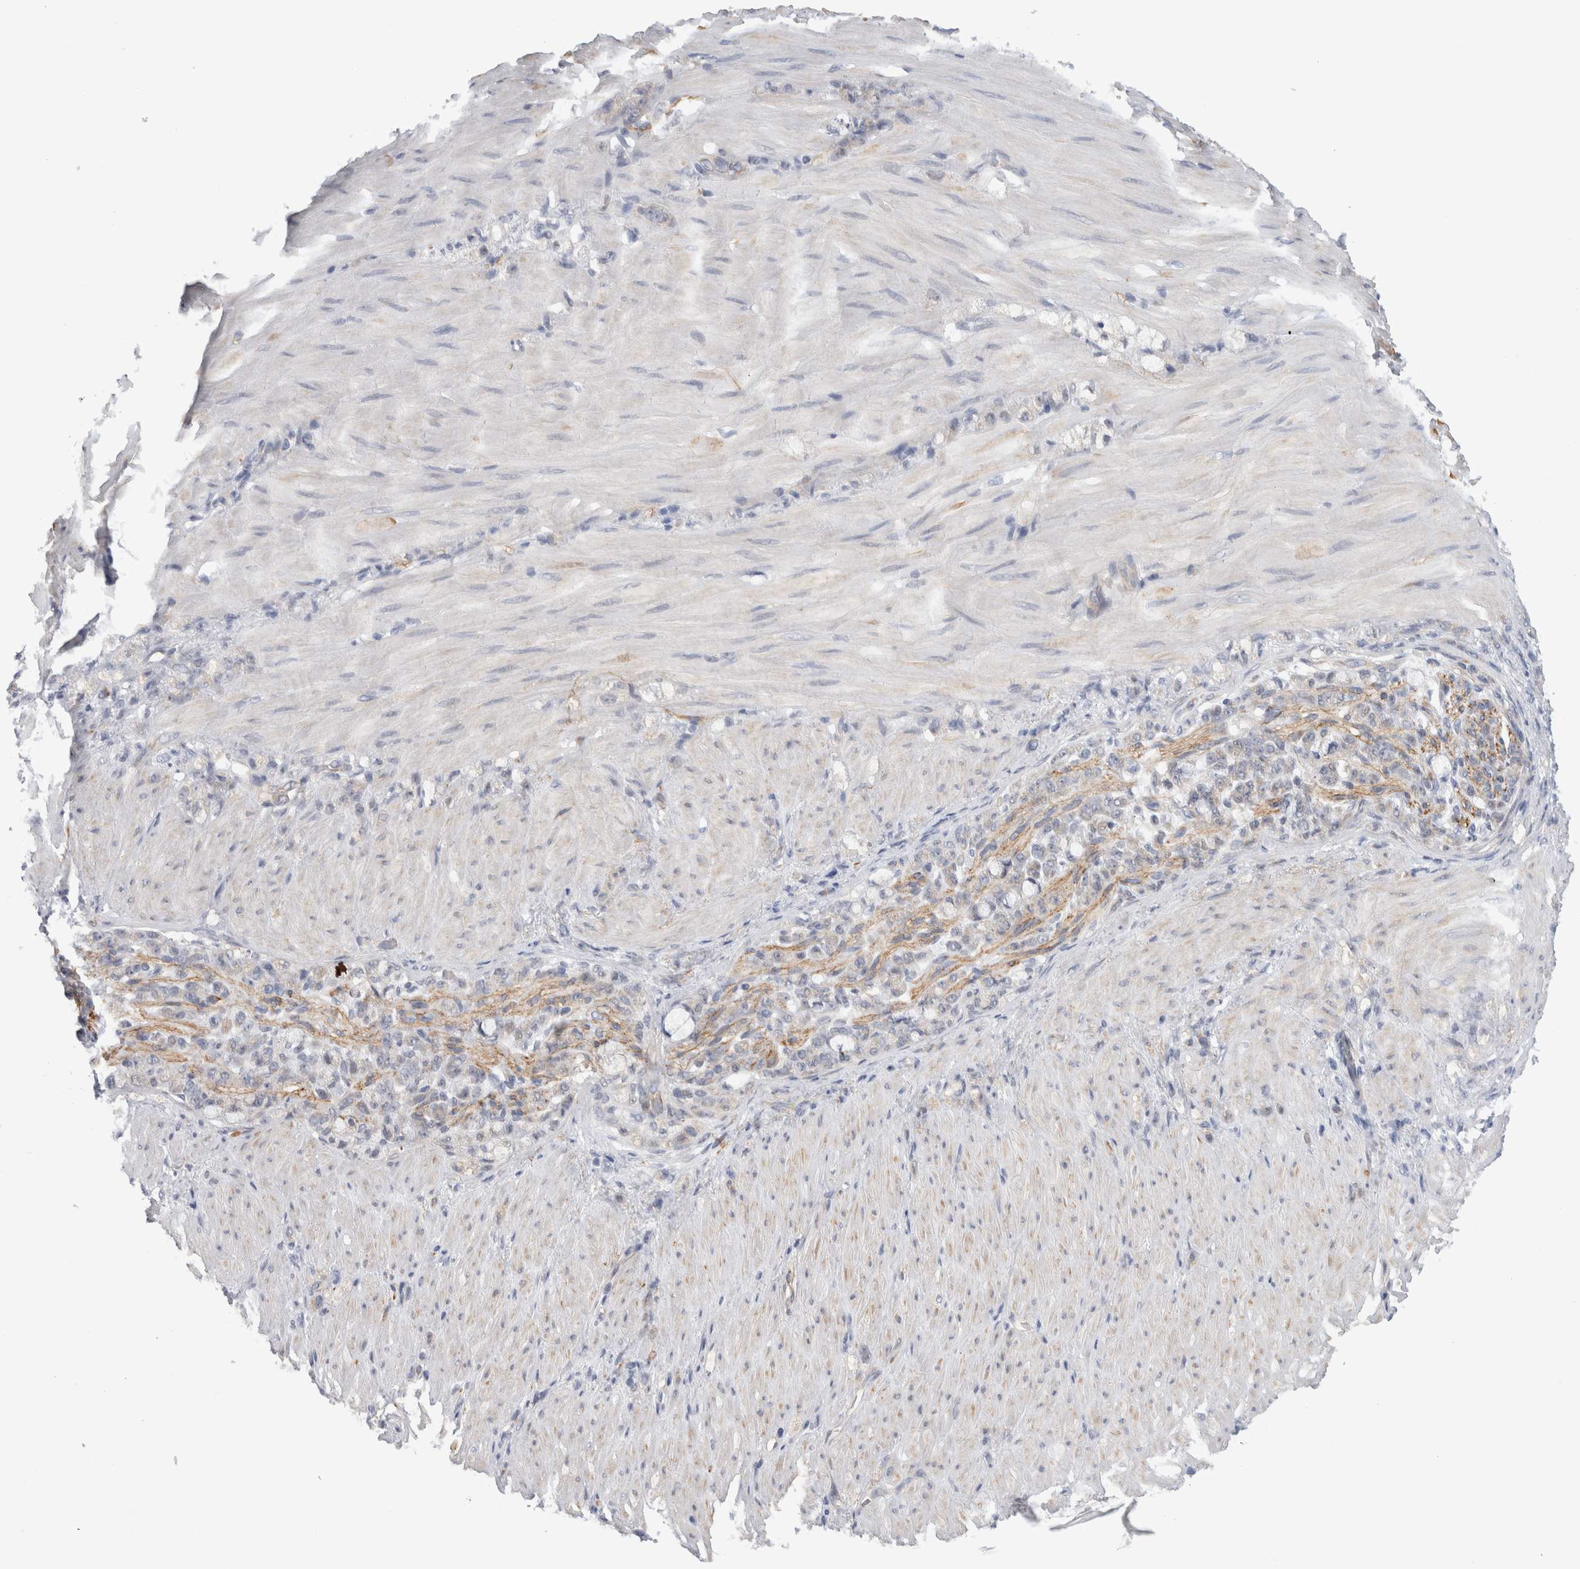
{"staining": {"intensity": "negative", "quantity": "none", "location": "none"}, "tissue": "stomach cancer", "cell_type": "Tumor cells", "image_type": "cancer", "snomed": [{"axis": "morphology", "description": "Normal tissue, NOS"}, {"axis": "morphology", "description": "Adenocarcinoma, NOS"}, {"axis": "topography", "description": "Stomach"}], "caption": "Tumor cells are negative for protein expression in human stomach cancer (adenocarcinoma).", "gene": "TAFA5", "patient": {"sex": "male", "age": 82}}